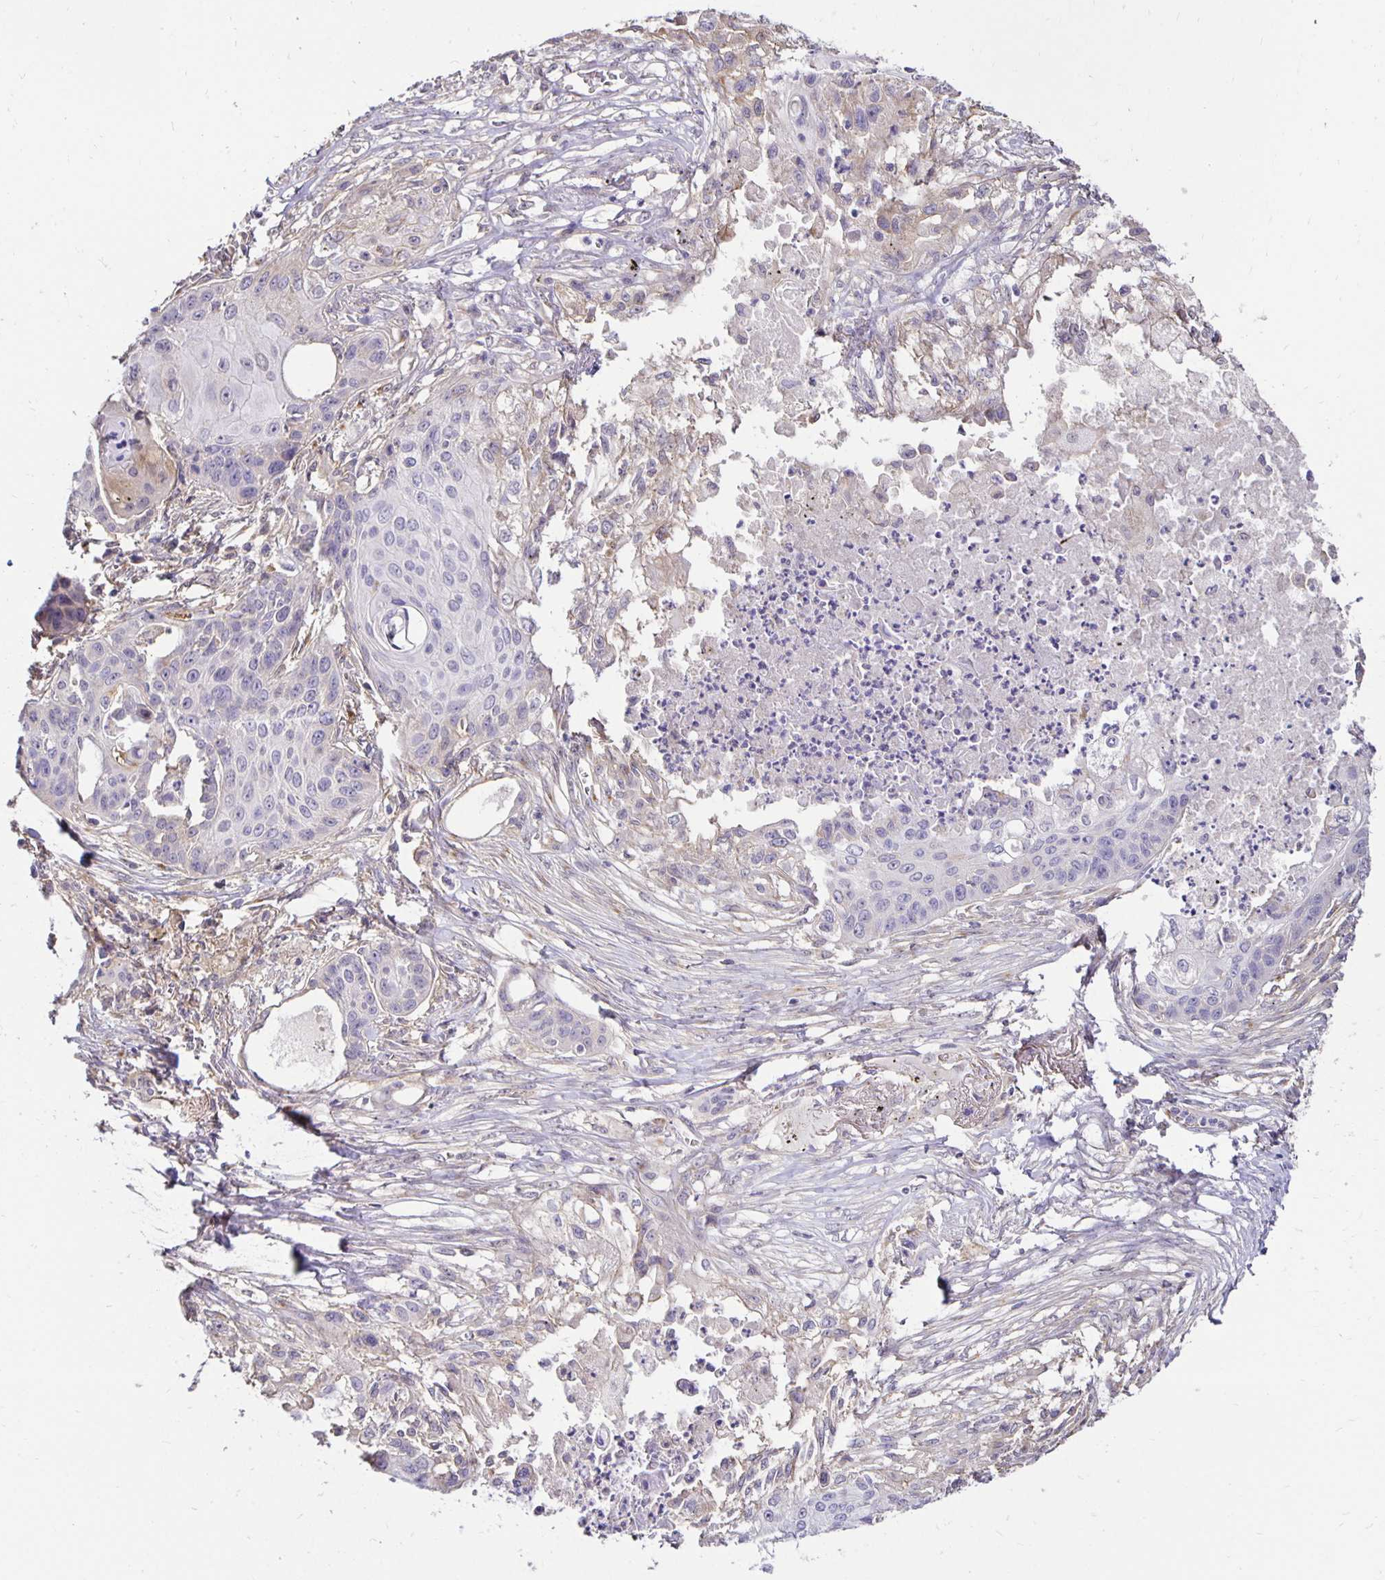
{"staining": {"intensity": "negative", "quantity": "none", "location": "none"}, "tissue": "lung cancer", "cell_type": "Tumor cells", "image_type": "cancer", "snomed": [{"axis": "morphology", "description": "Squamous cell carcinoma, NOS"}, {"axis": "topography", "description": "Lung"}], "caption": "The immunohistochemistry micrograph has no significant positivity in tumor cells of lung squamous cell carcinoma tissue.", "gene": "PNPLA3", "patient": {"sex": "male", "age": 71}}